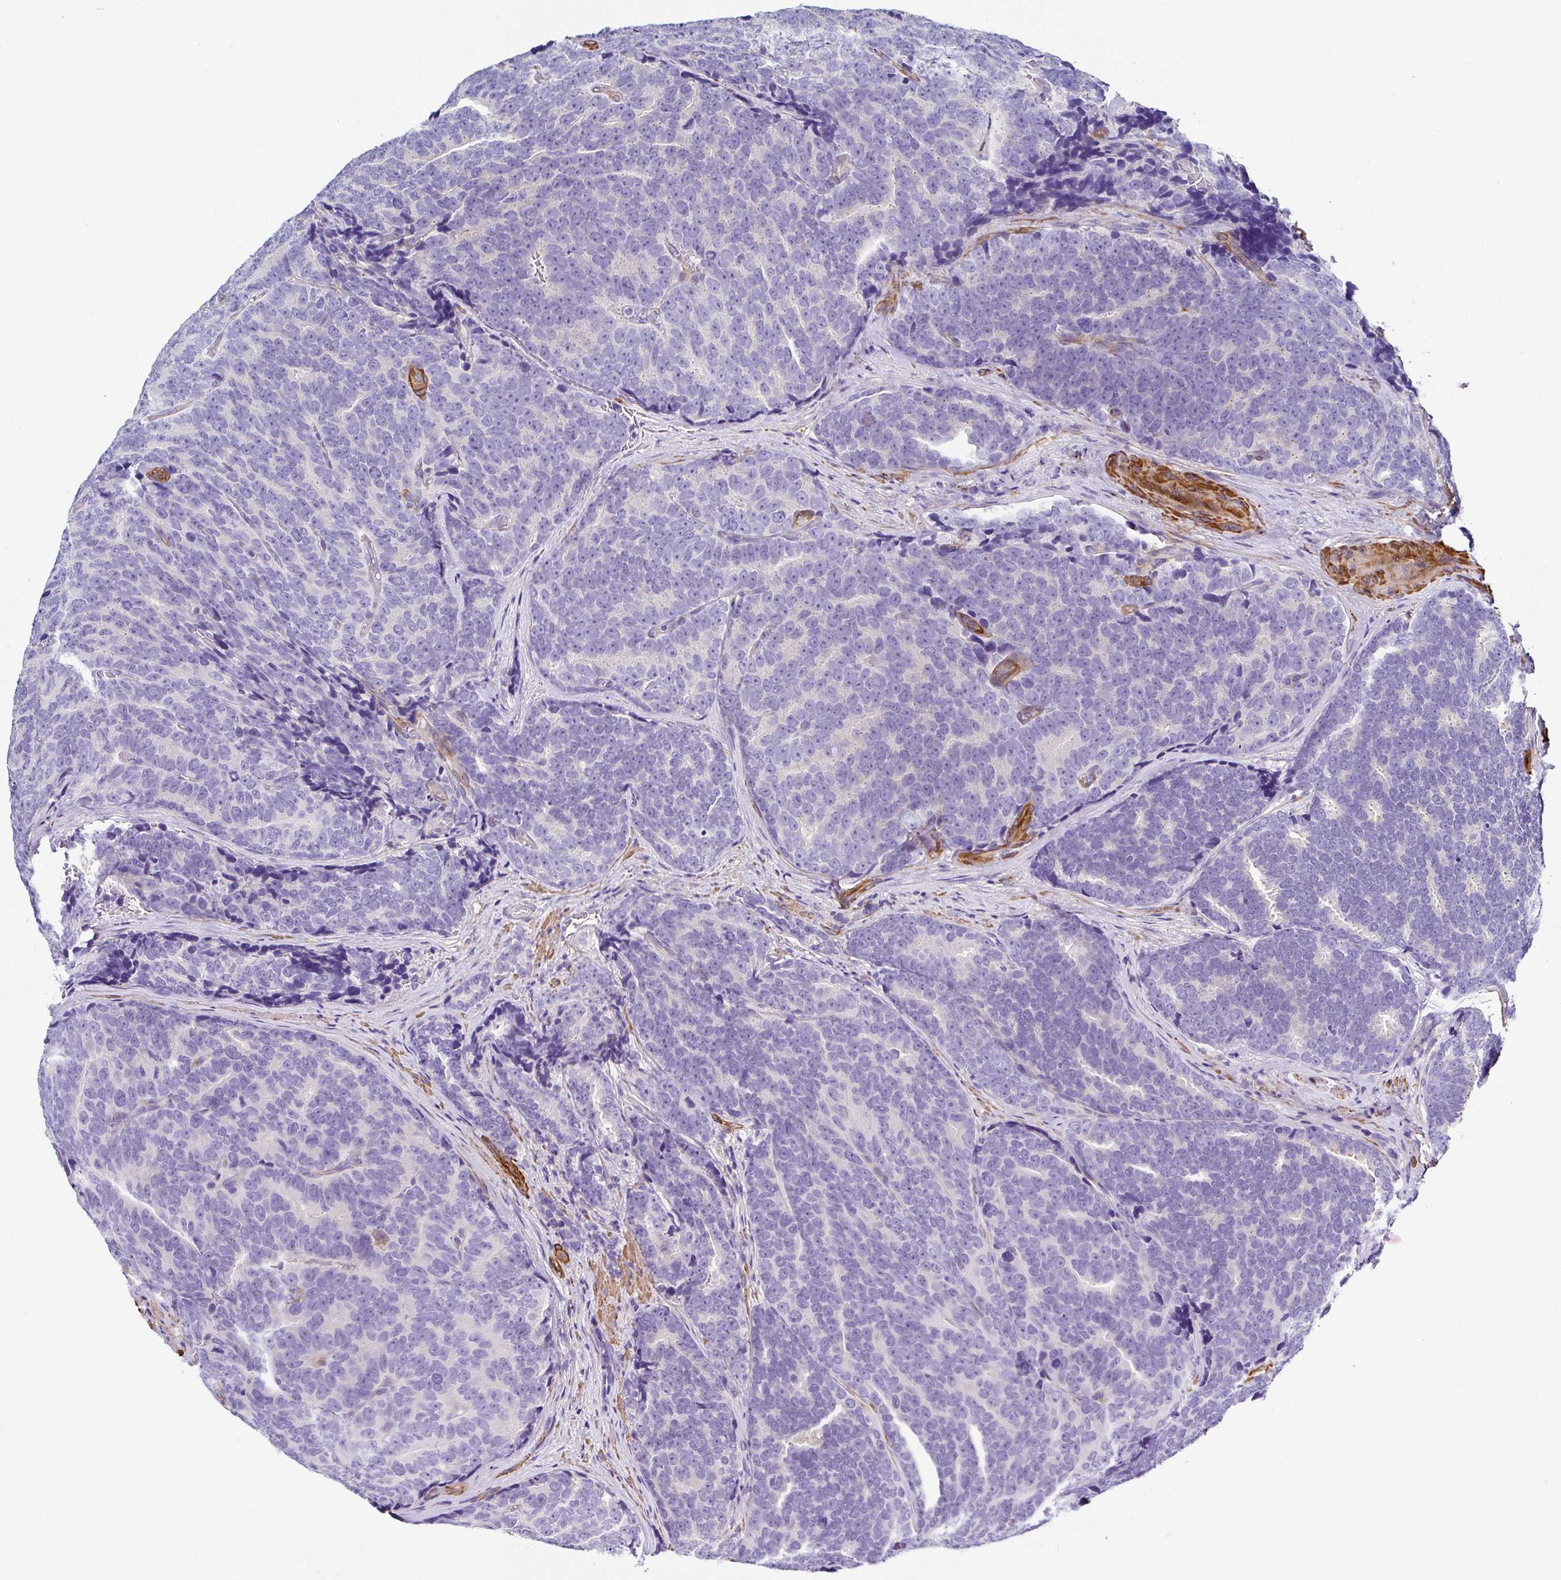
{"staining": {"intensity": "negative", "quantity": "none", "location": "none"}, "tissue": "prostate cancer", "cell_type": "Tumor cells", "image_type": "cancer", "snomed": [{"axis": "morphology", "description": "Adenocarcinoma, Low grade"}, {"axis": "topography", "description": "Prostate"}], "caption": "Prostate cancer (adenocarcinoma (low-grade)) stained for a protein using immunohistochemistry (IHC) shows no expression tumor cells.", "gene": "PPFIA4", "patient": {"sex": "male", "age": 62}}